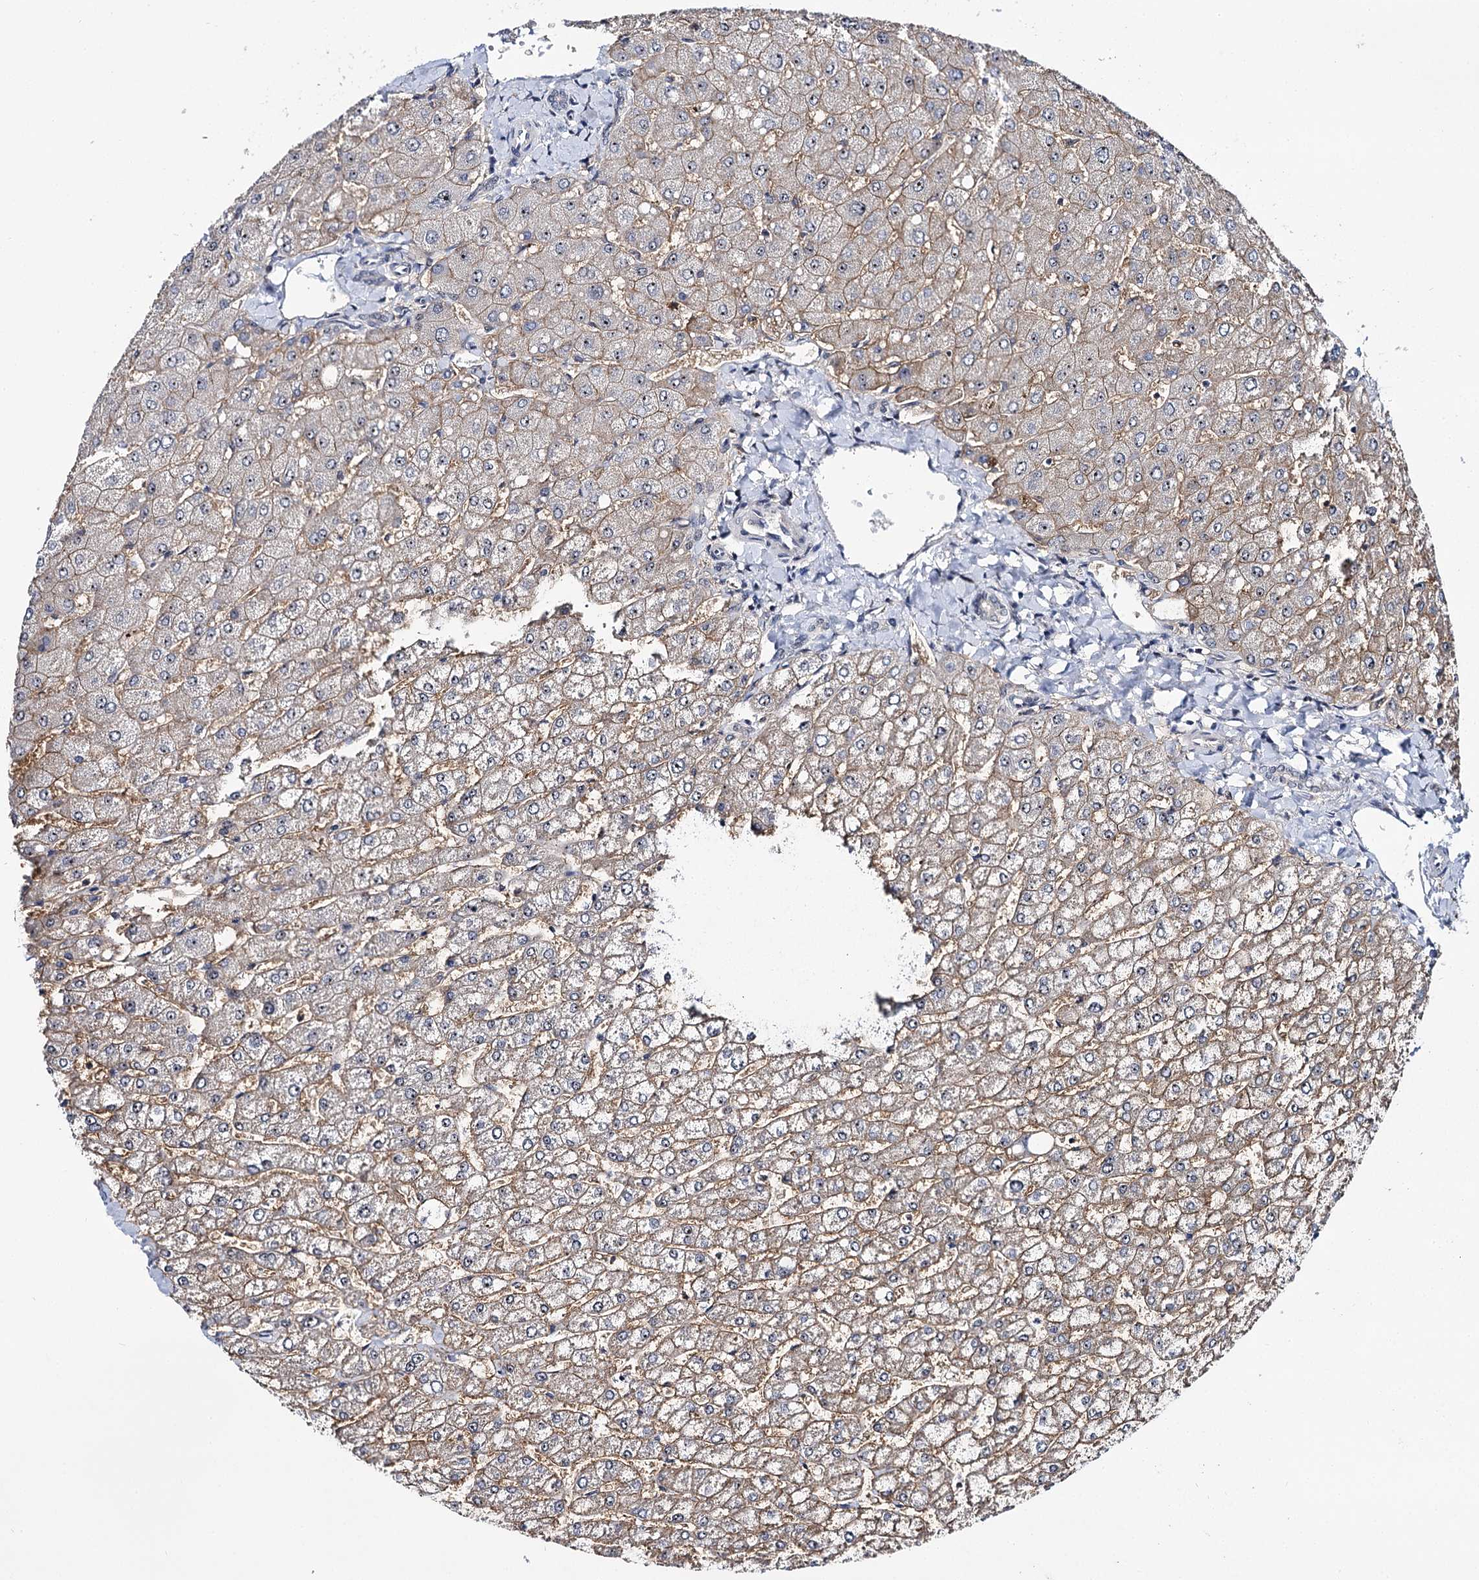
{"staining": {"intensity": "negative", "quantity": "none", "location": "none"}, "tissue": "liver", "cell_type": "Cholangiocytes", "image_type": "normal", "snomed": [{"axis": "morphology", "description": "Normal tissue, NOS"}, {"axis": "topography", "description": "Liver"}], "caption": "This is a histopathology image of immunohistochemistry (IHC) staining of benign liver, which shows no positivity in cholangiocytes. The staining was performed using DAB to visualize the protein expression in brown, while the nuclei were stained in blue with hematoxylin (Magnification: 20x).", "gene": "SUPT20H", "patient": {"sex": "male", "age": 55}}